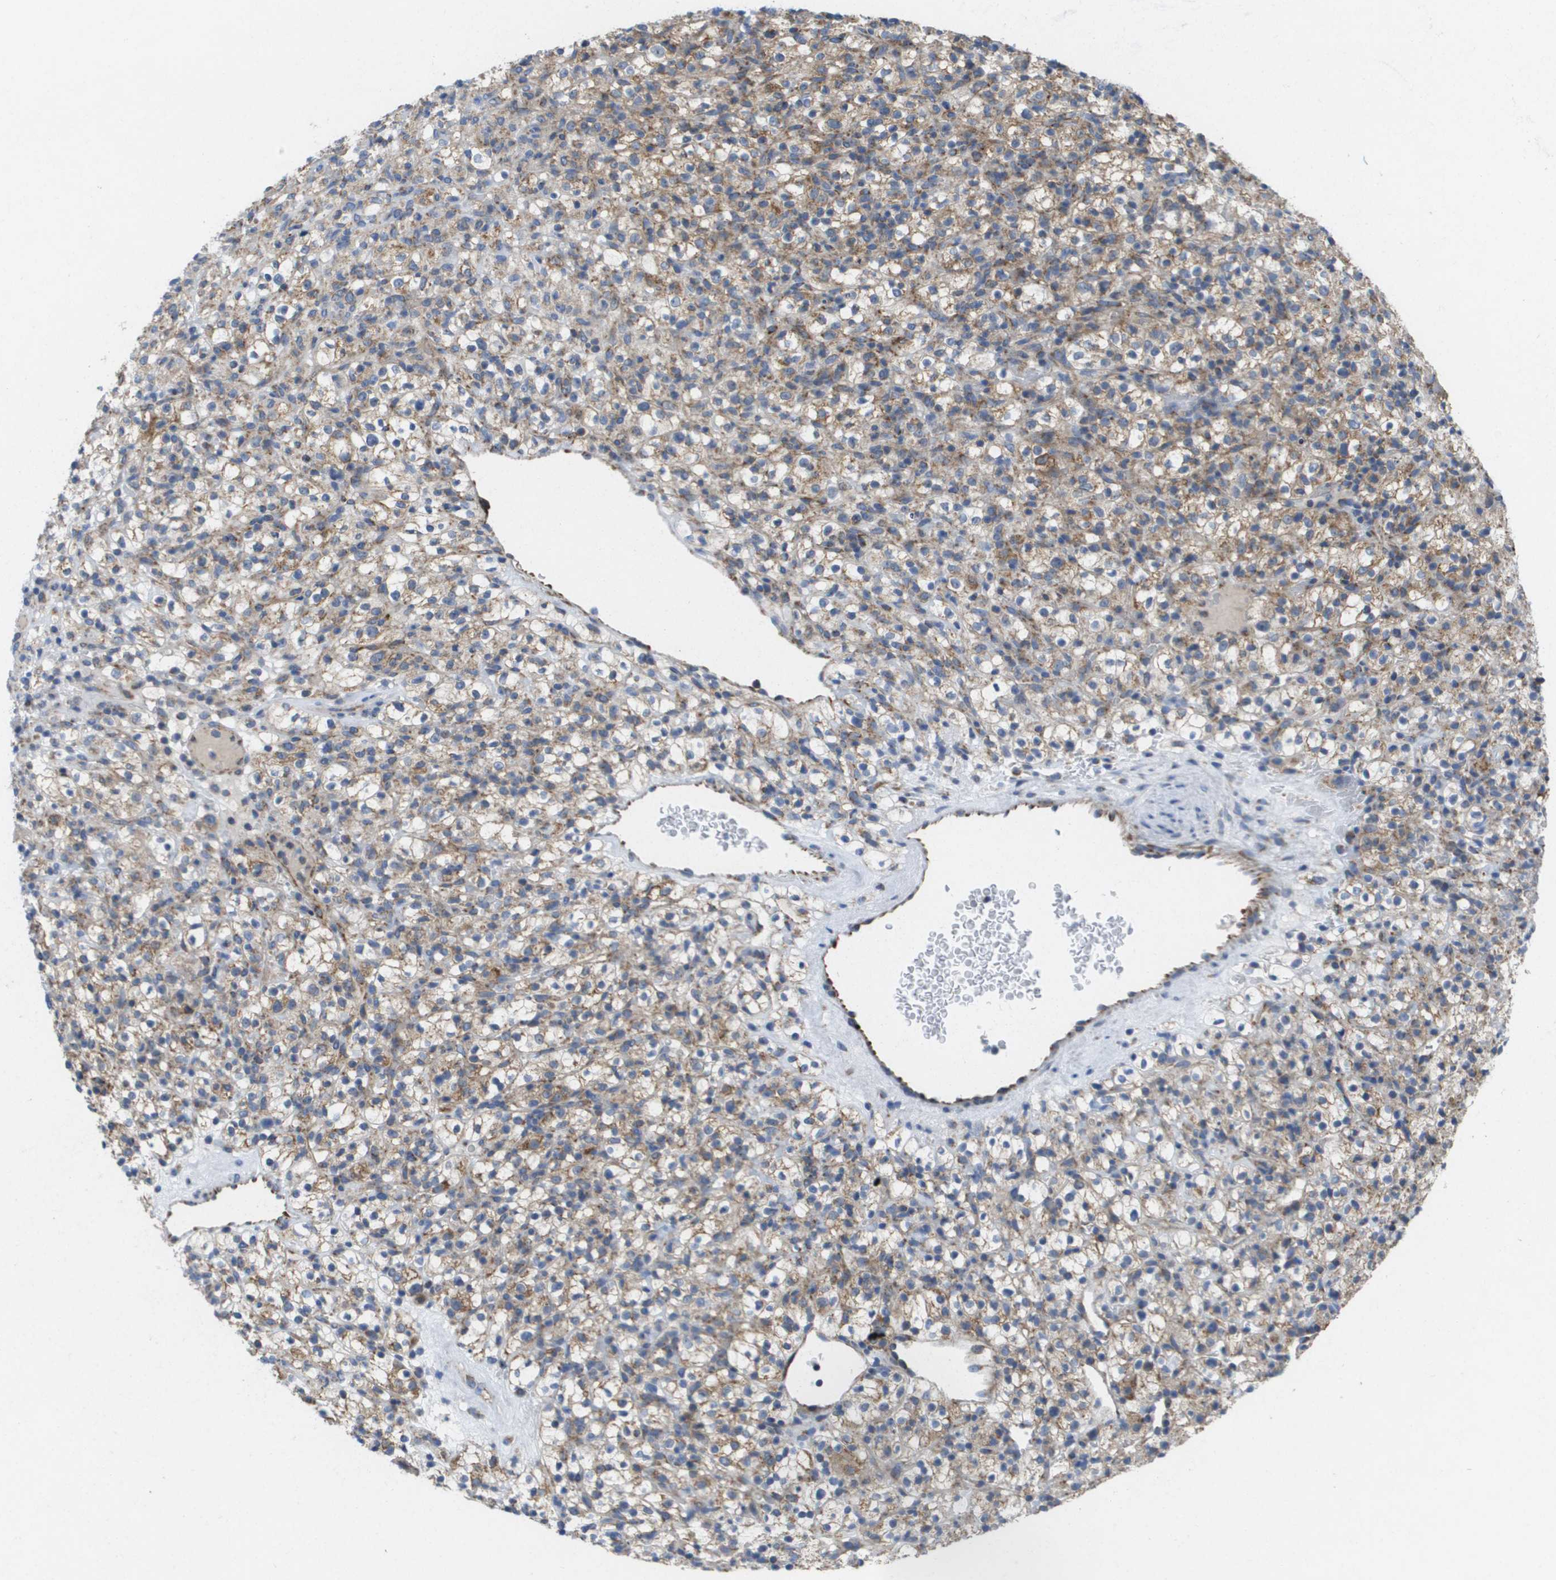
{"staining": {"intensity": "moderate", "quantity": ">75%", "location": "cytoplasmic/membranous"}, "tissue": "renal cancer", "cell_type": "Tumor cells", "image_type": "cancer", "snomed": [{"axis": "morphology", "description": "Normal tissue, NOS"}, {"axis": "morphology", "description": "Adenocarcinoma, NOS"}, {"axis": "topography", "description": "Kidney"}], "caption": "A brown stain shows moderate cytoplasmic/membranous expression of a protein in adenocarcinoma (renal) tumor cells.", "gene": "FIS1", "patient": {"sex": "female", "age": 72}}